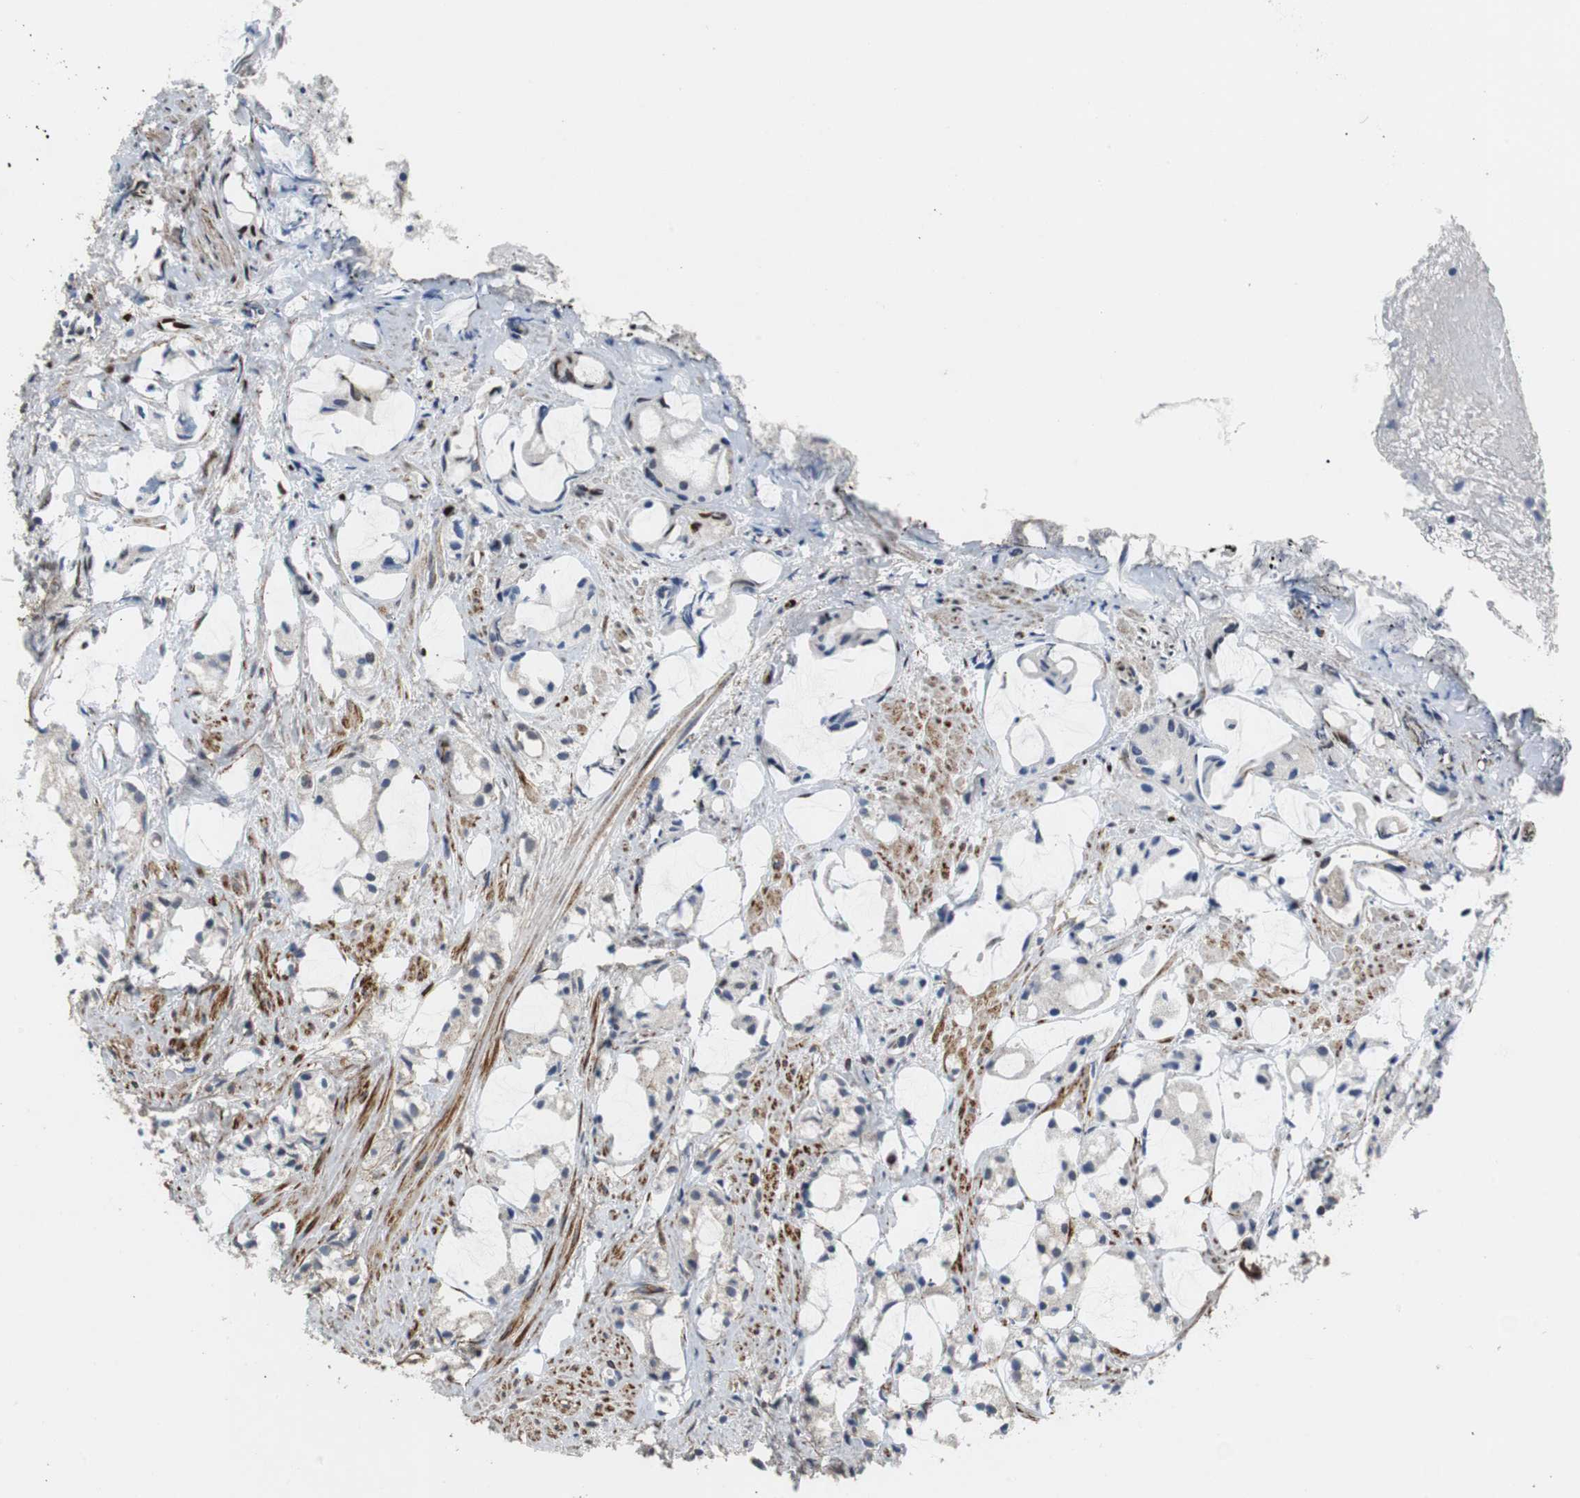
{"staining": {"intensity": "negative", "quantity": "none", "location": "none"}, "tissue": "prostate cancer", "cell_type": "Tumor cells", "image_type": "cancer", "snomed": [{"axis": "morphology", "description": "Adenocarcinoma, High grade"}, {"axis": "topography", "description": "Prostate"}], "caption": "The IHC micrograph has no significant positivity in tumor cells of prostate cancer tissue.", "gene": "ISCU", "patient": {"sex": "male", "age": 85}}